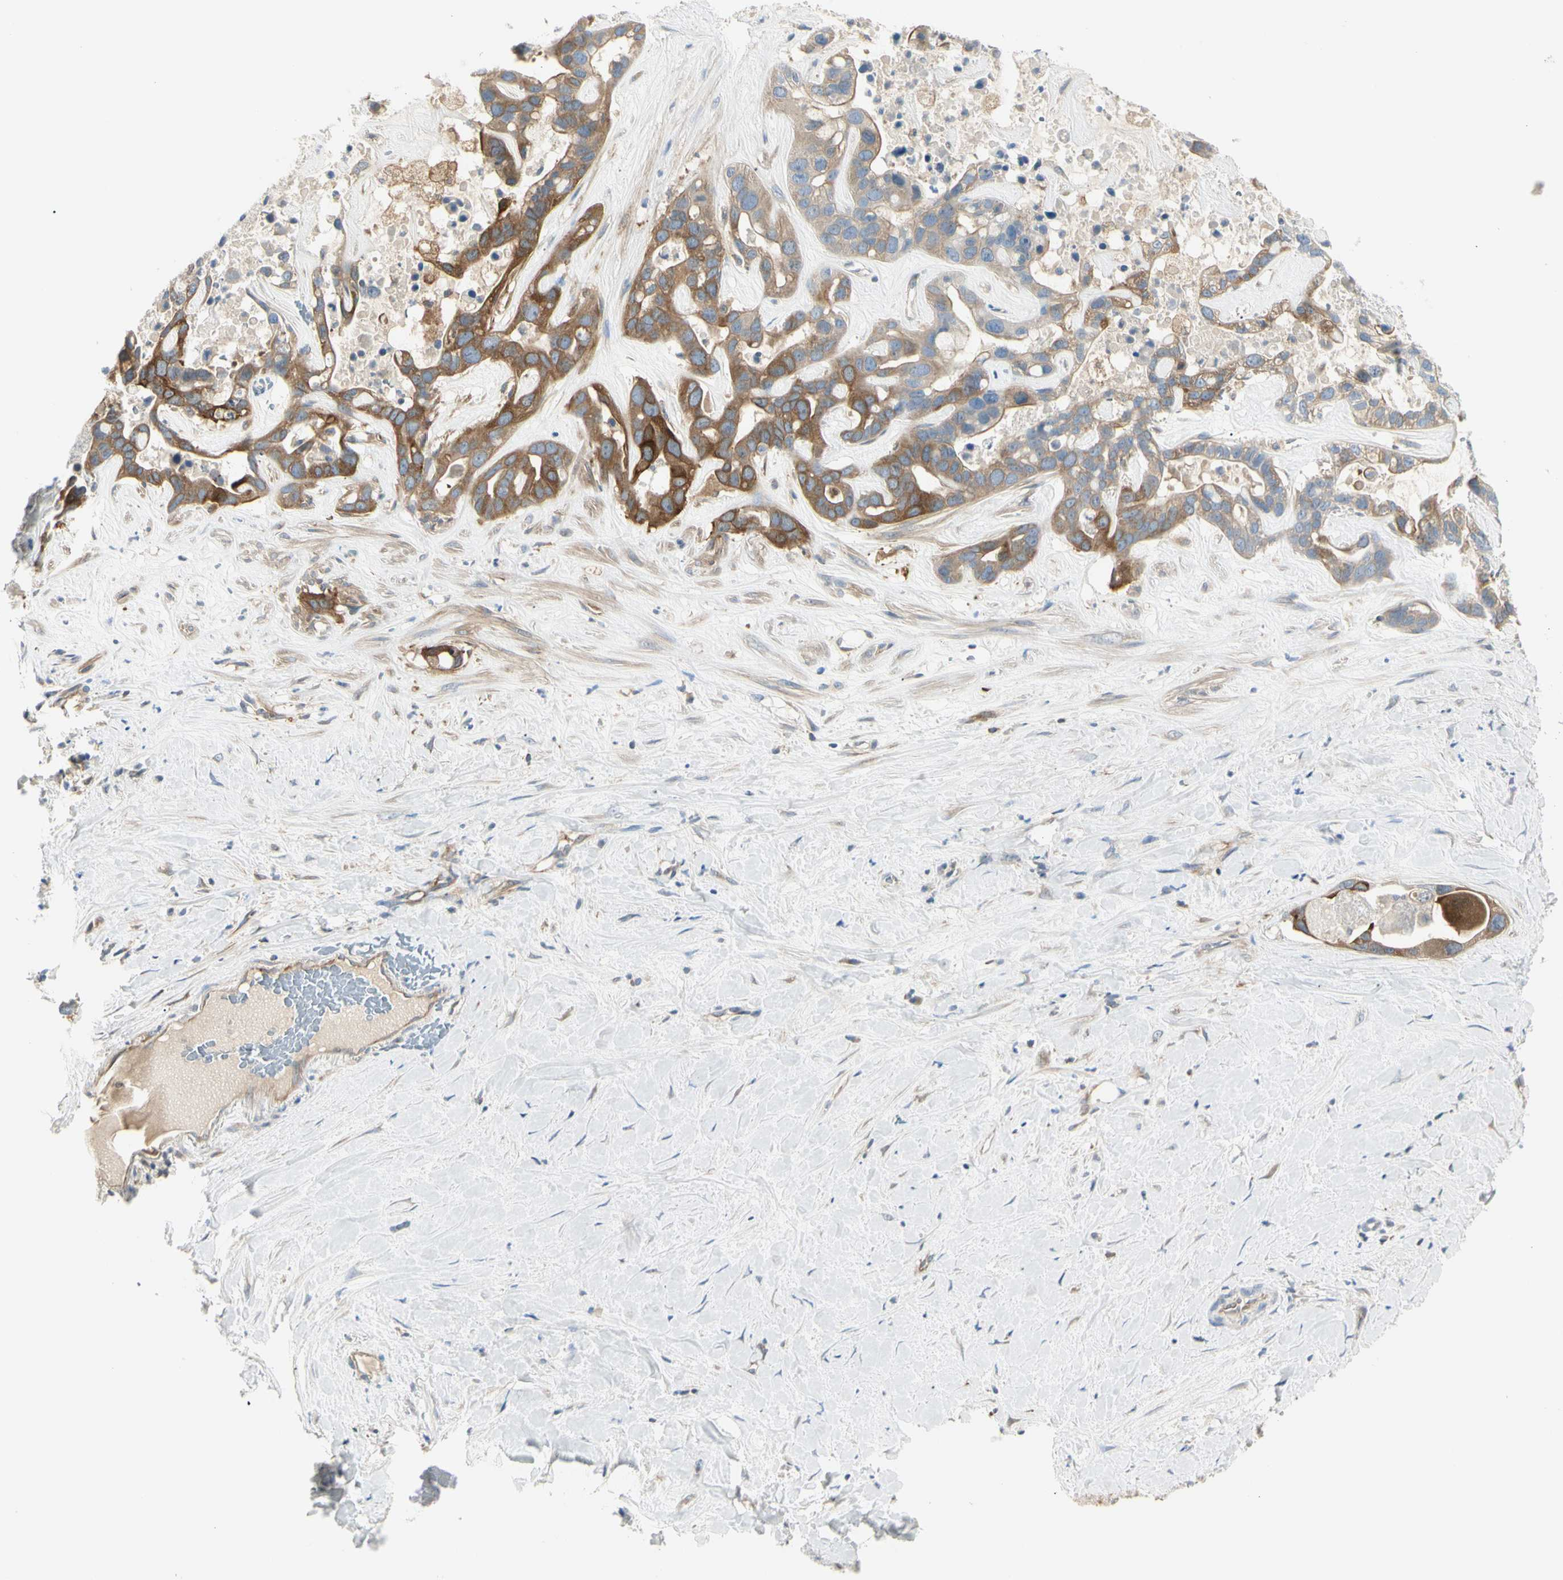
{"staining": {"intensity": "strong", "quantity": ">75%", "location": "cytoplasmic/membranous"}, "tissue": "liver cancer", "cell_type": "Tumor cells", "image_type": "cancer", "snomed": [{"axis": "morphology", "description": "Cholangiocarcinoma"}, {"axis": "topography", "description": "Liver"}], "caption": "Immunohistochemical staining of human liver cholangiocarcinoma exhibits high levels of strong cytoplasmic/membranous protein staining in about >75% of tumor cells. (DAB = brown stain, brightfield microscopy at high magnification).", "gene": "NFKB2", "patient": {"sex": "female", "age": 65}}